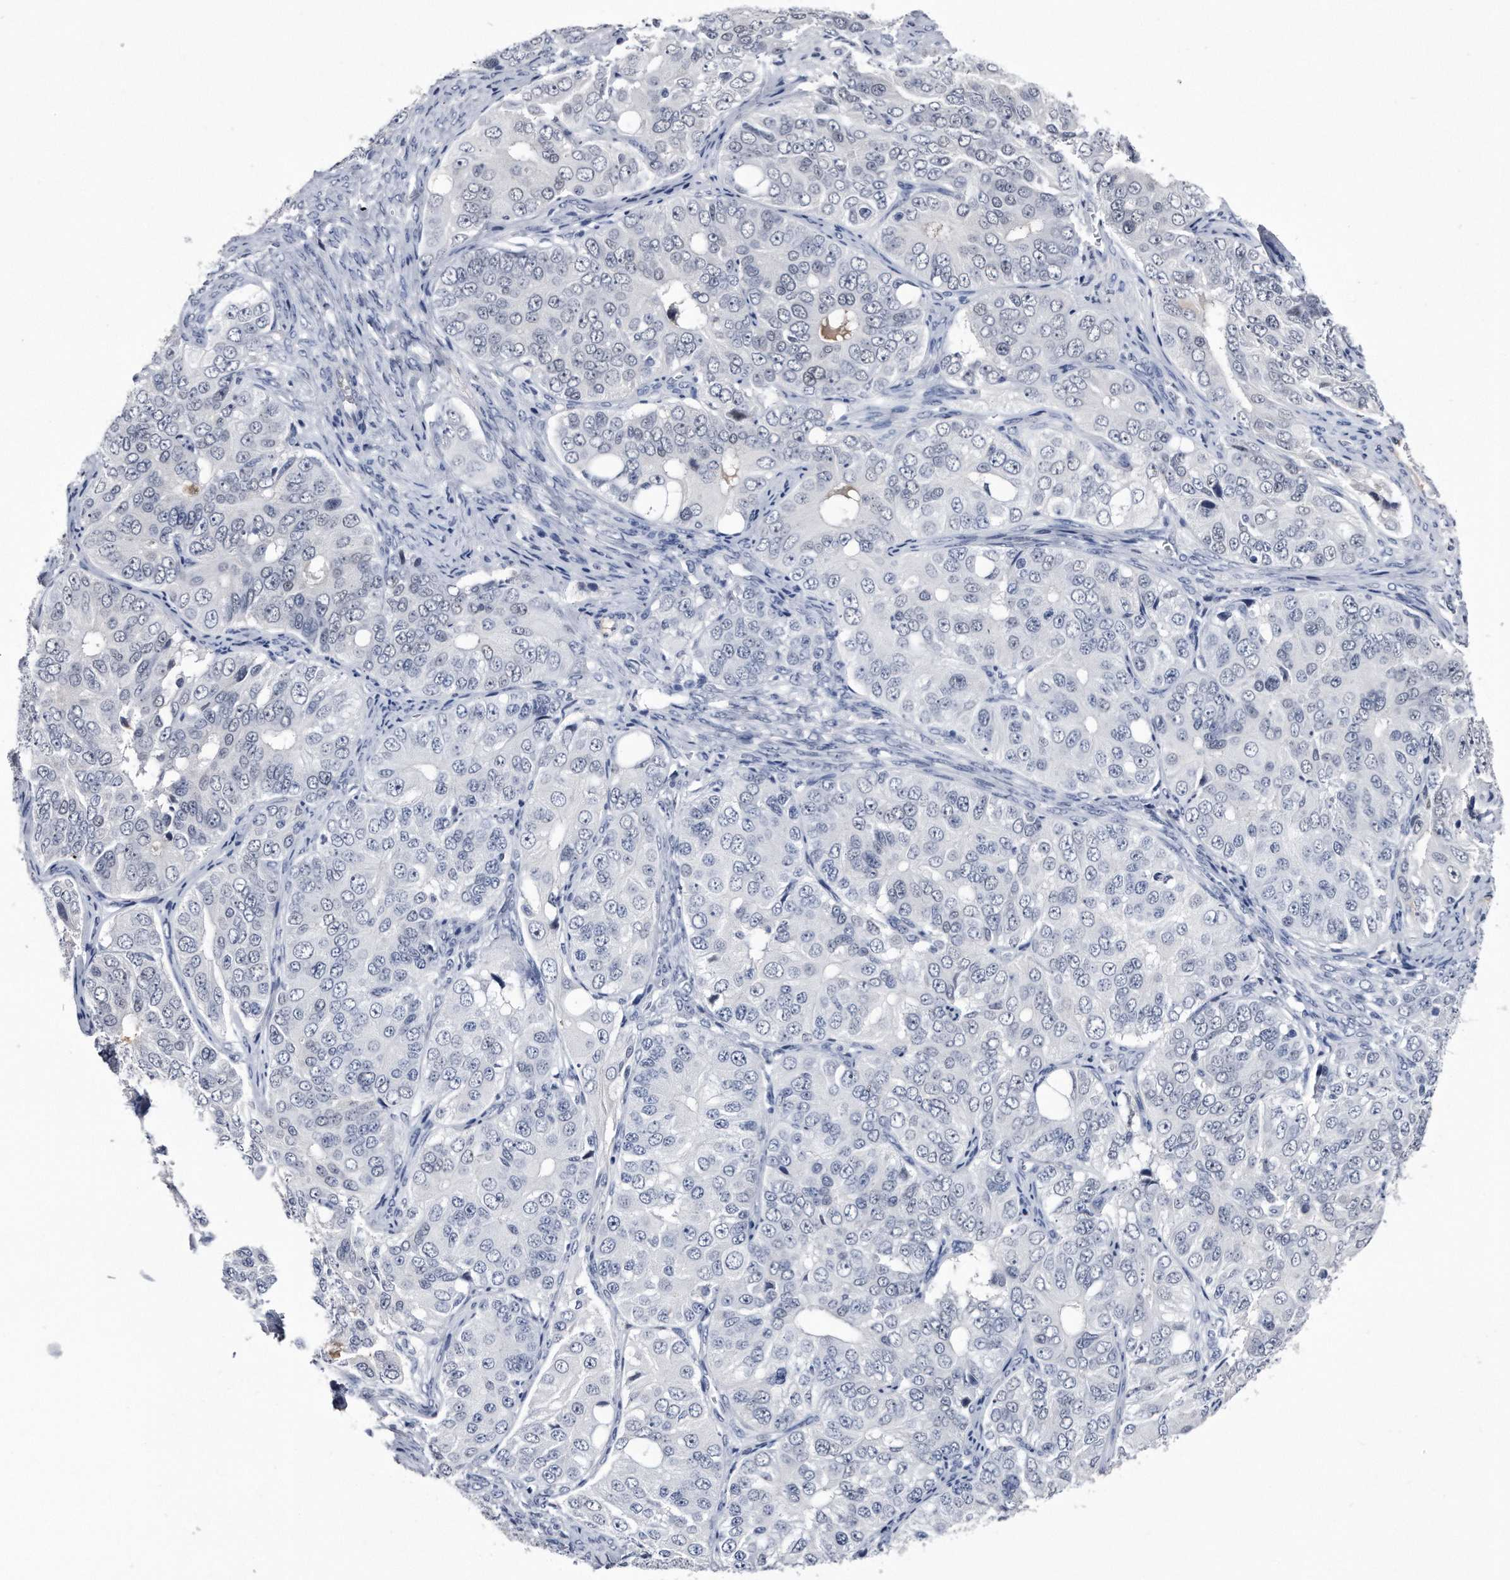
{"staining": {"intensity": "negative", "quantity": "none", "location": "none"}, "tissue": "ovarian cancer", "cell_type": "Tumor cells", "image_type": "cancer", "snomed": [{"axis": "morphology", "description": "Carcinoma, endometroid"}, {"axis": "topography", "description": "Ovary"}], "caption": "Immunohistochemical staining of human ovarian endometroid carcinoma exhibits no significant staining in tumor cells.", "gene": "KCTD8", "patient": {"sex": "female", "age": 51}}